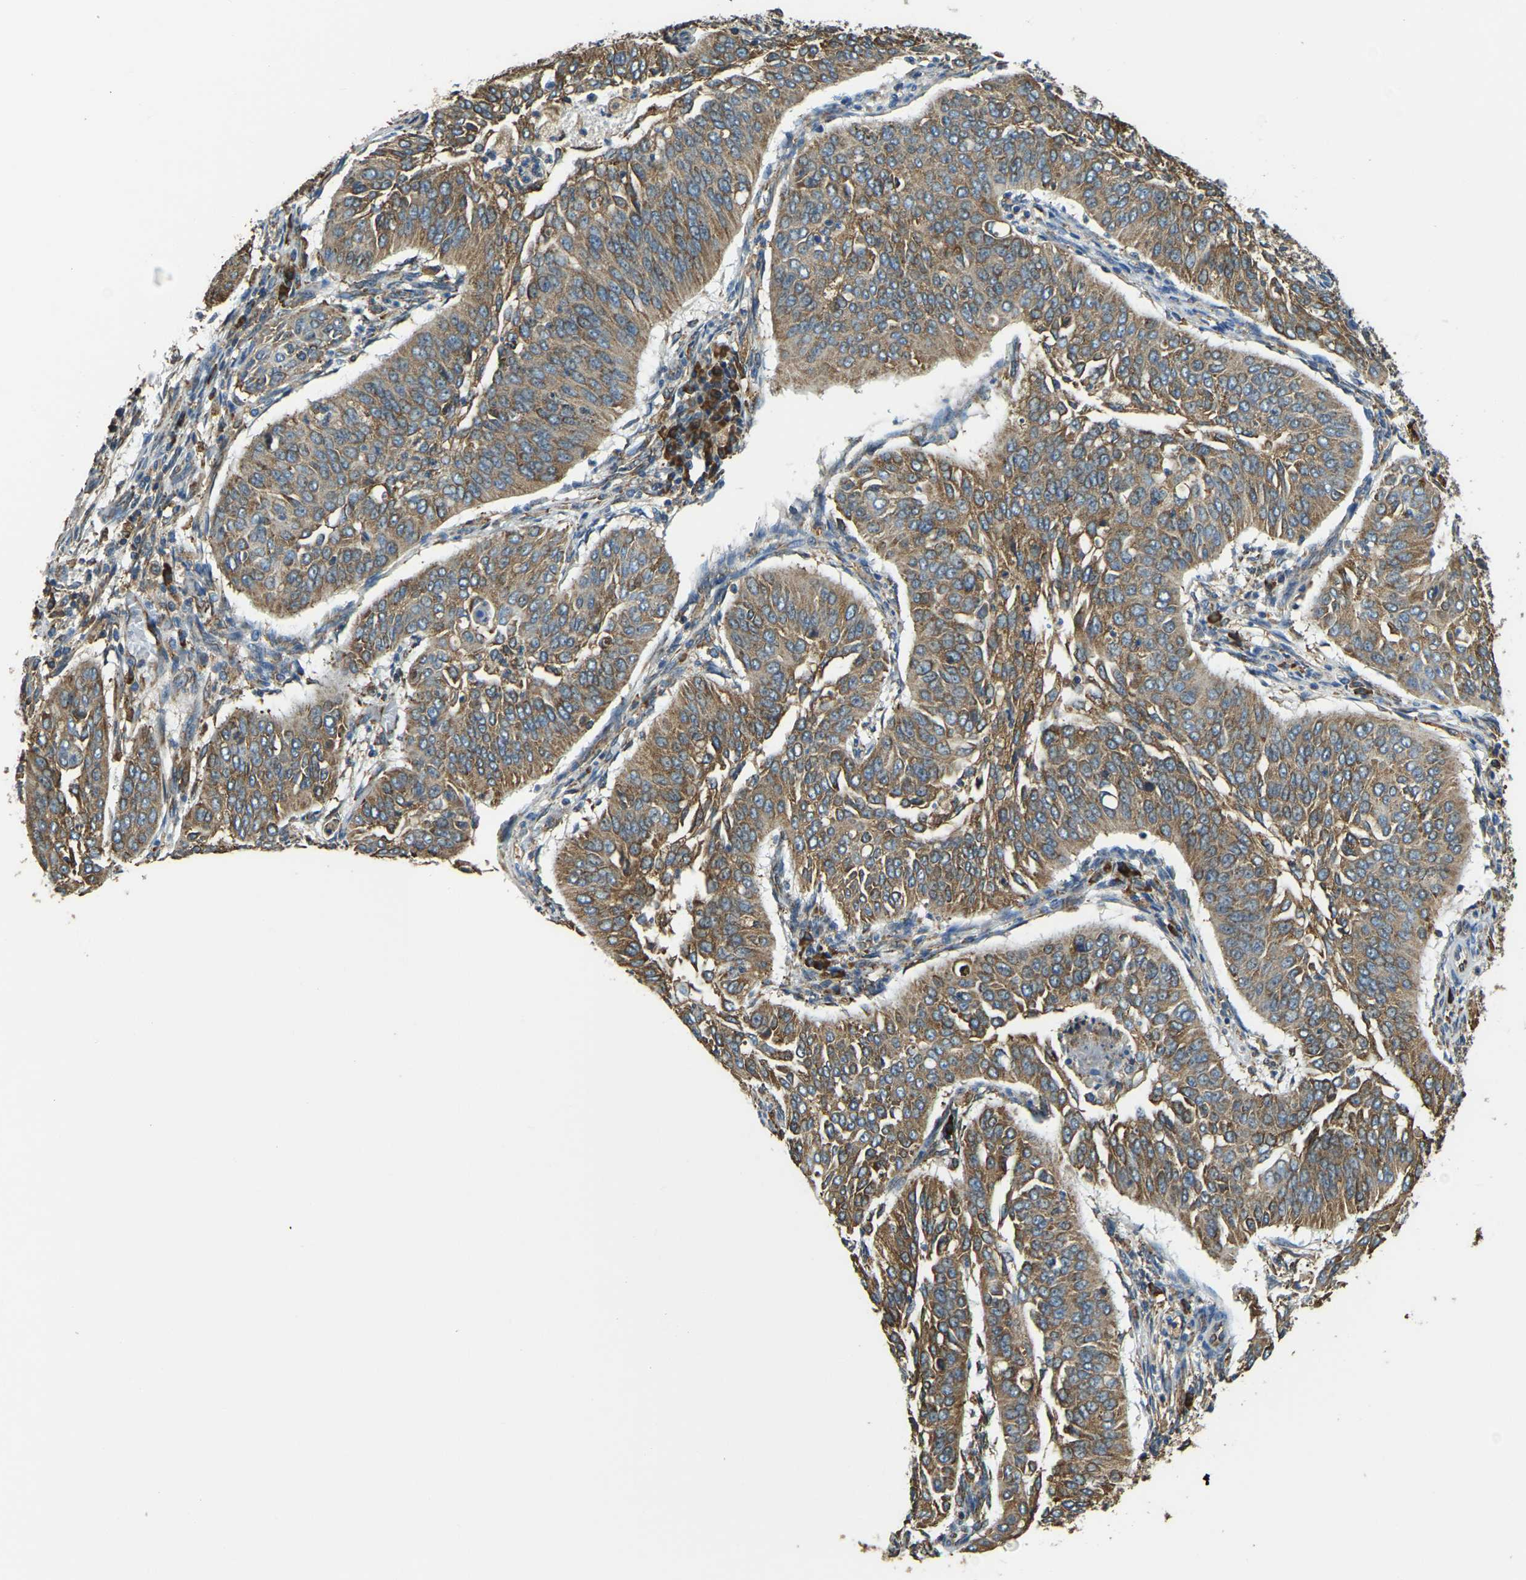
{"staining": {"intensity": "moderate", "quantity": ">75%", "location": "cytoplasmic/membranous"}, "tissue": "cervical cancer", "cell_type": "Tumor cells", "image_type": "cancer", "snomed": [{"axis": "morphology", "description": "Normal tissue, NOS"}, {"axis": "morphology", "description": "Squamous cell carcinoma, NOS"}, {"axis": "topography", "description": "Cervix"}], "caption": "Tumor cells show moderate cytoplasmic/membranous staining in approximately >75% of cells in cervical squamous cell carcinoma.", "gene": "RNF115", "patient": {"sex": "female", "age": 39}}